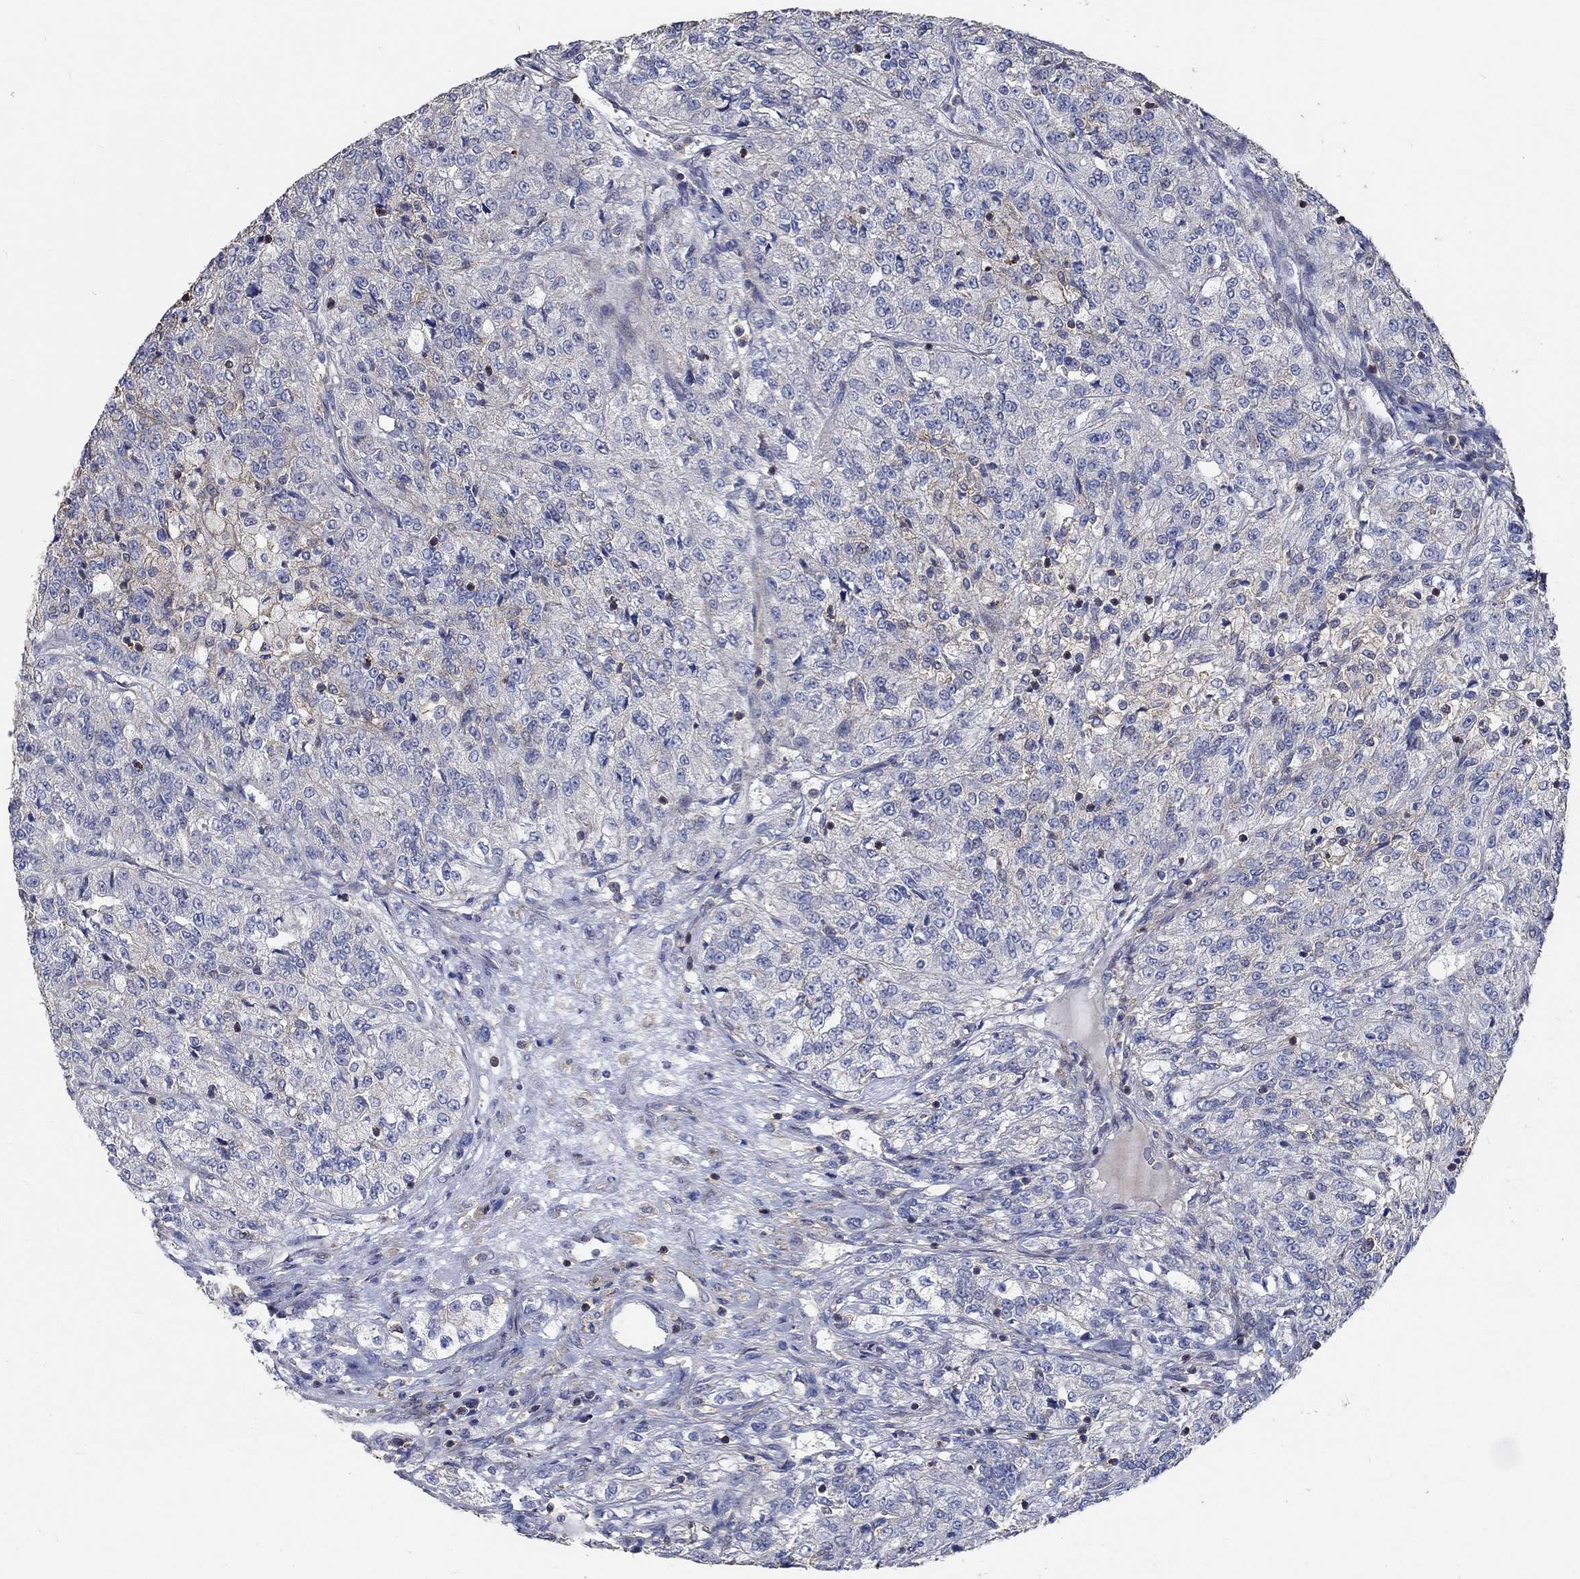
{"staining": {"intensity": "negative", "quantity": "none", "location": "none"}, "tissue": "renal cancer", "cell_type": "Tumor cells", "image_type": "cancer", "snomed": [{"axis": "morphology", "description": "Adenocarcinoma, NOS"}, {"axis": "topography", "description": "Kidney"}], "caption": "DAB (3,3'-diaminobenzidine) immunohistochemical staining of human renal cancer displays no significant positivity in tumor cells. (Stains: DAB immunohistochemistry with hematoxylin counter stain, Microscopy: brightfield microscopy at high magnification).", "gene": "TNFAIP8L3", "patient": {"sex": "female", "age": 63}}